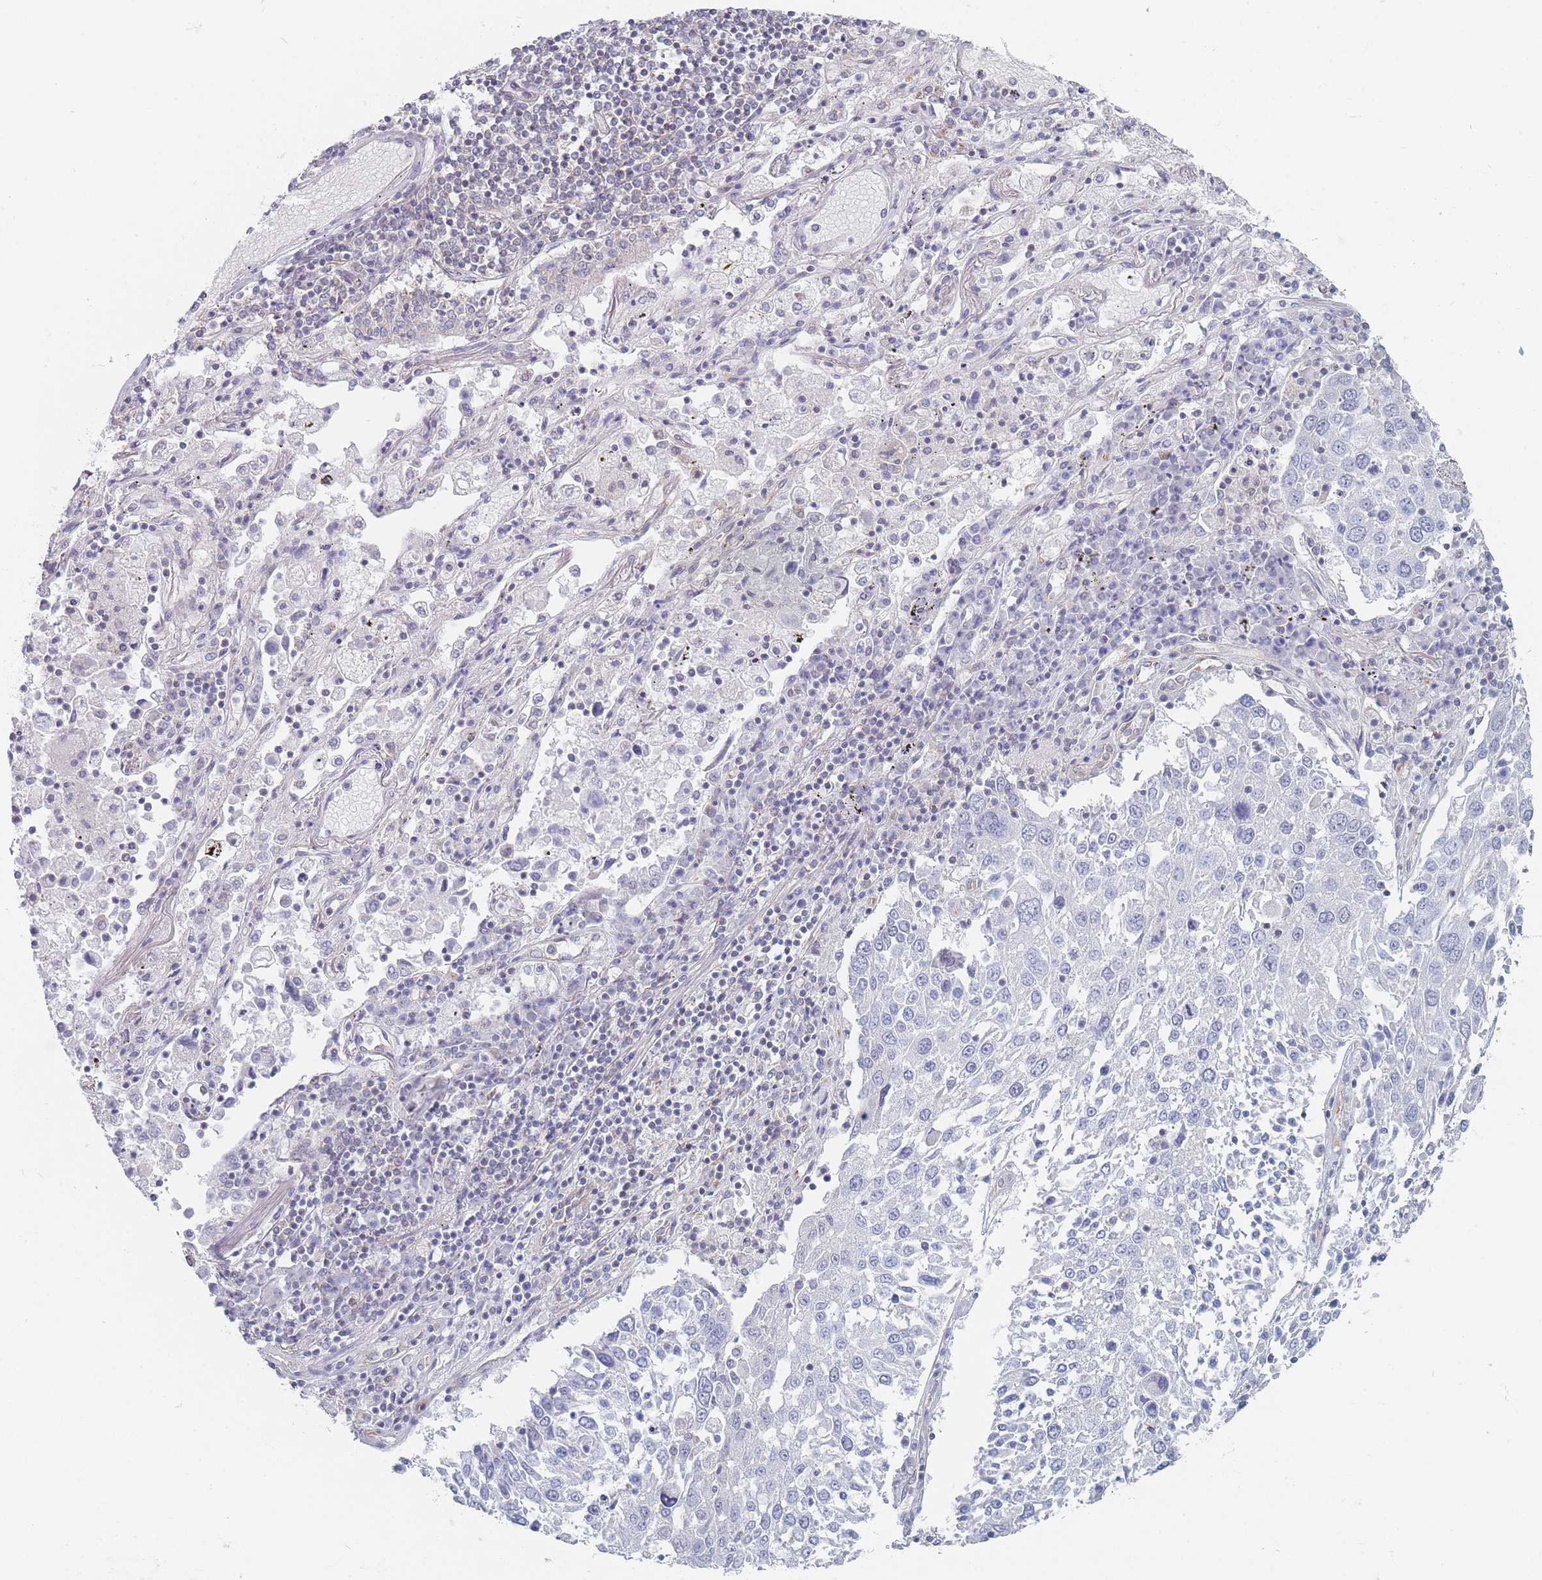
{"staining": {"intensity": "negative", "quantity": "none", "location": "none"}, "tissue": "lung cancer", "cell_type": "Tumor cells", "image_type": "cancer", "snomed": [{"axis": "morphology", "description": "Squamous cell carcinoma, NOS"}, {"axis": "topography", "description": "Lung"}], "caption": "Immunohistochemical staining of human lung cancer (squamous cell carcinoma) demonstrates no significant staining in tumor cells.", "gene": "MAP1S", "patient": {"sex": "male", "age": 65}}